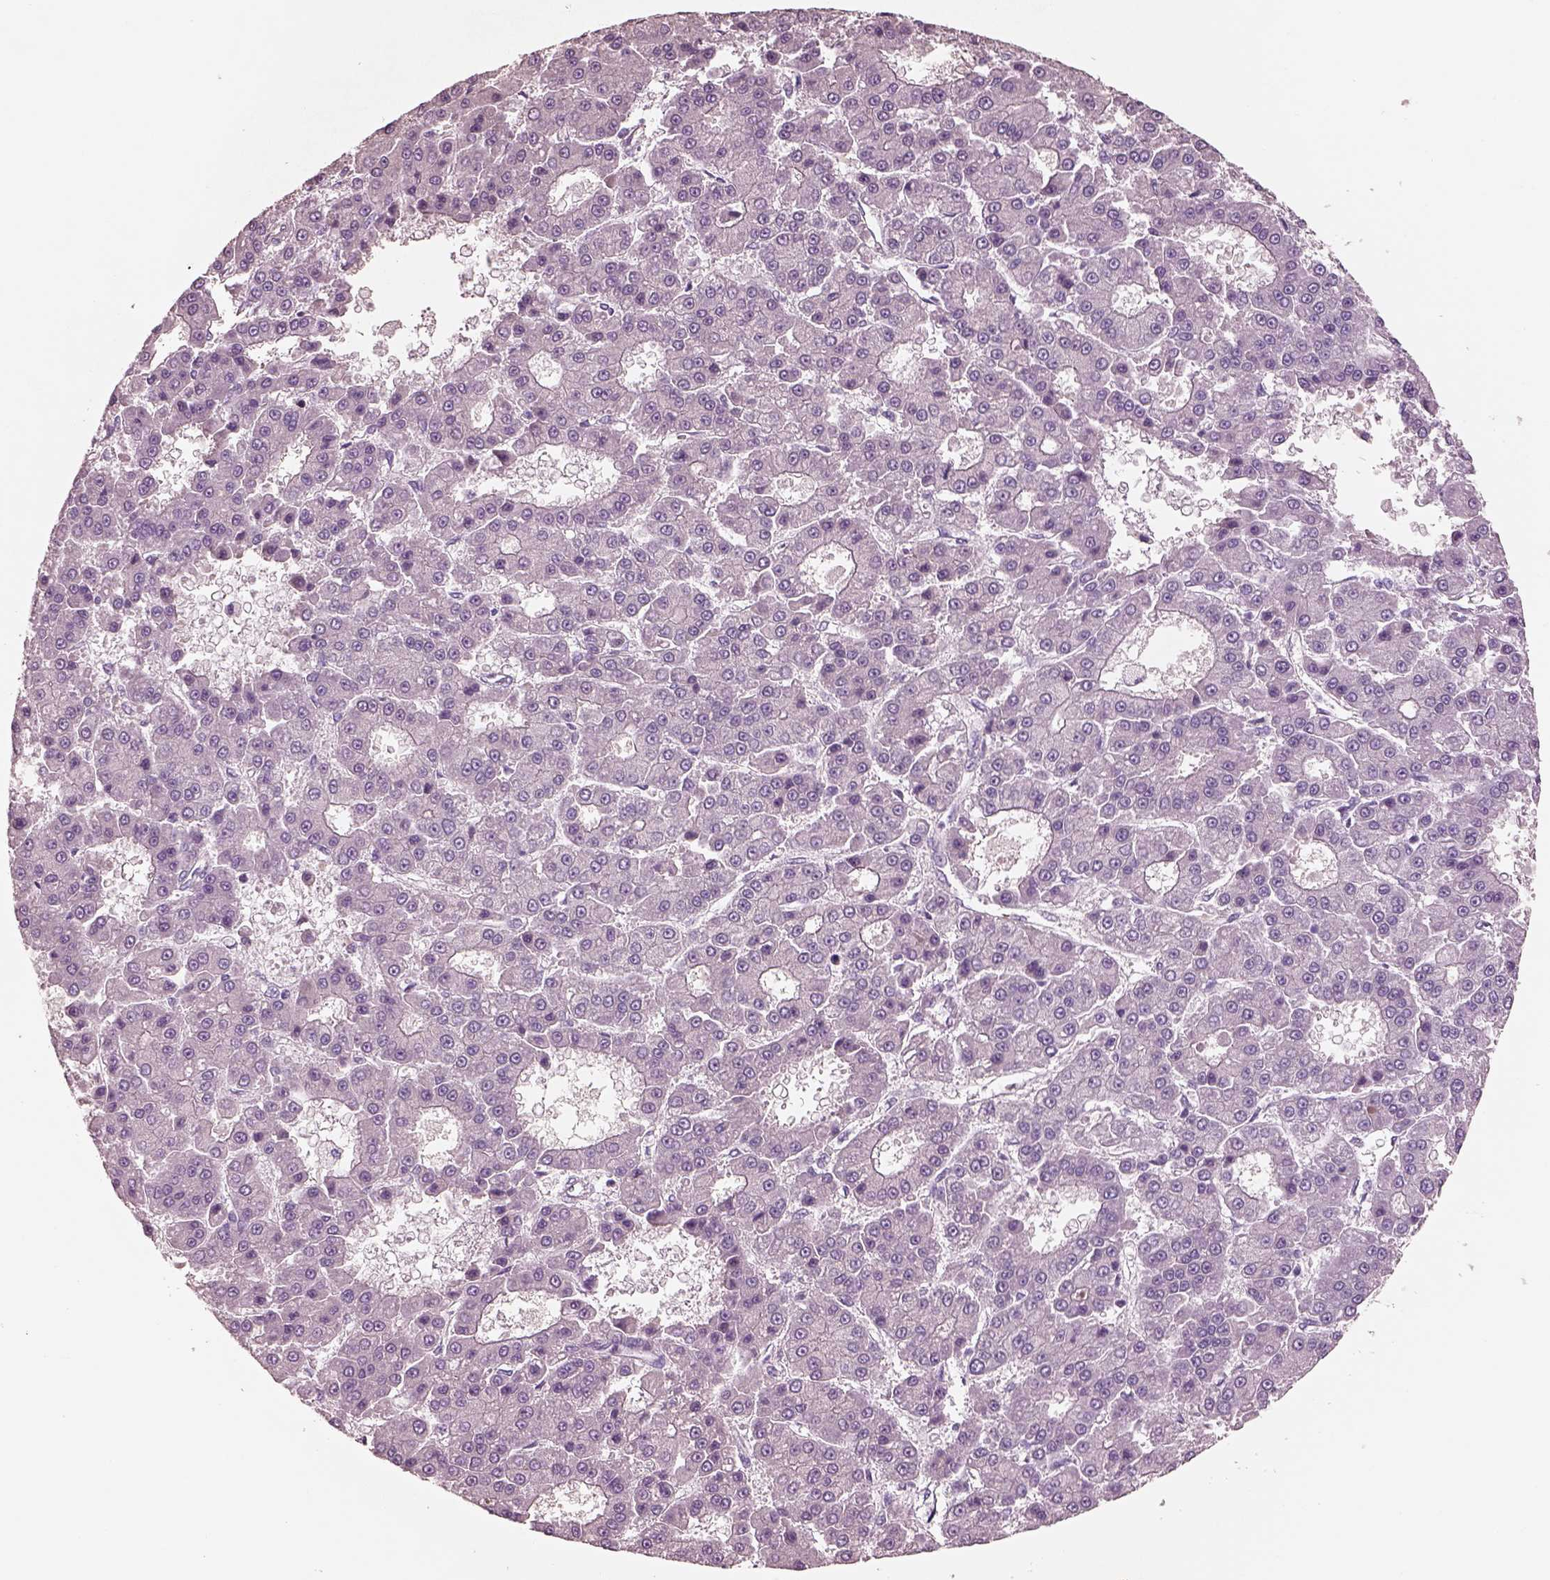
{"staining": {"intensity": "negative", "quantity": "none", "location": "none"}, "tissue": "liver cancer", "cell_type": "Tumor cells", "image_type": "cancer", "snomed": [{"axis": "morphology", "description": "Carcinoma, Hepatocellular, NOS"}, {"axis": "topography", "description": "Liver"}], "caption": "DAB immunohistochemical staining of liver cancer (hepatocellular carcinoma) displays no significant positivity in tumor cells. Nuclei are stained in blue.", "gene": "IGLL1", "patient": {"sex": "male", "age": 70}}